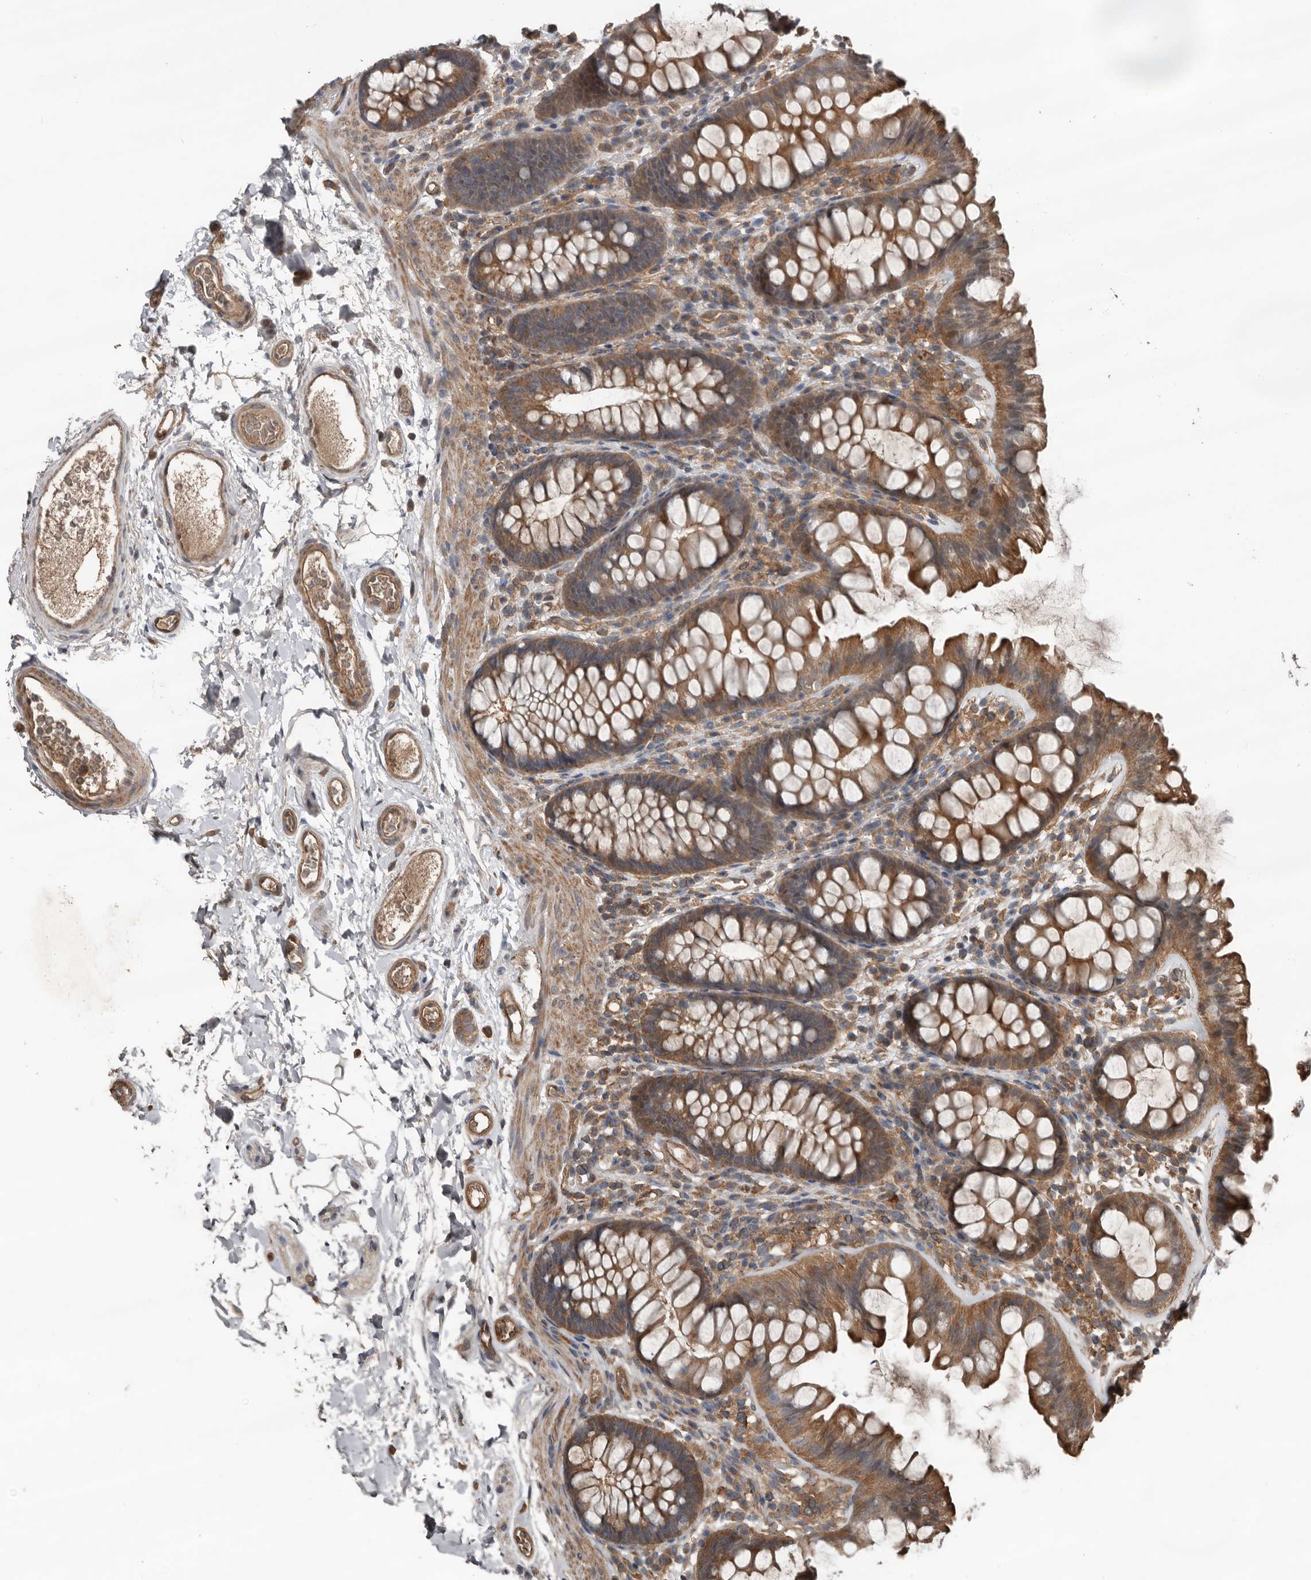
{"staining": {"intensity": "moderate", "quantity": ">75%", "location": "cytoplasmic/membranous"}, "tissue": "colon", "cell_type": "Endothelial cells", "image_type": "normal", "snomed": [{"axis": "morphology", "description": "Normal tissue, NOS"}, {"axis": "topography", "description": "Colon"}], "caption": "A medium amount of moderate cytoplasmic/membranous positivity is appreciated in approximately >75% of endothelial cells in unremarkable colon. (IHC, brightfield microscopy, high magnification).", "gene": "DNAJB4", "patient": {"sex": "female", "age": 62}}